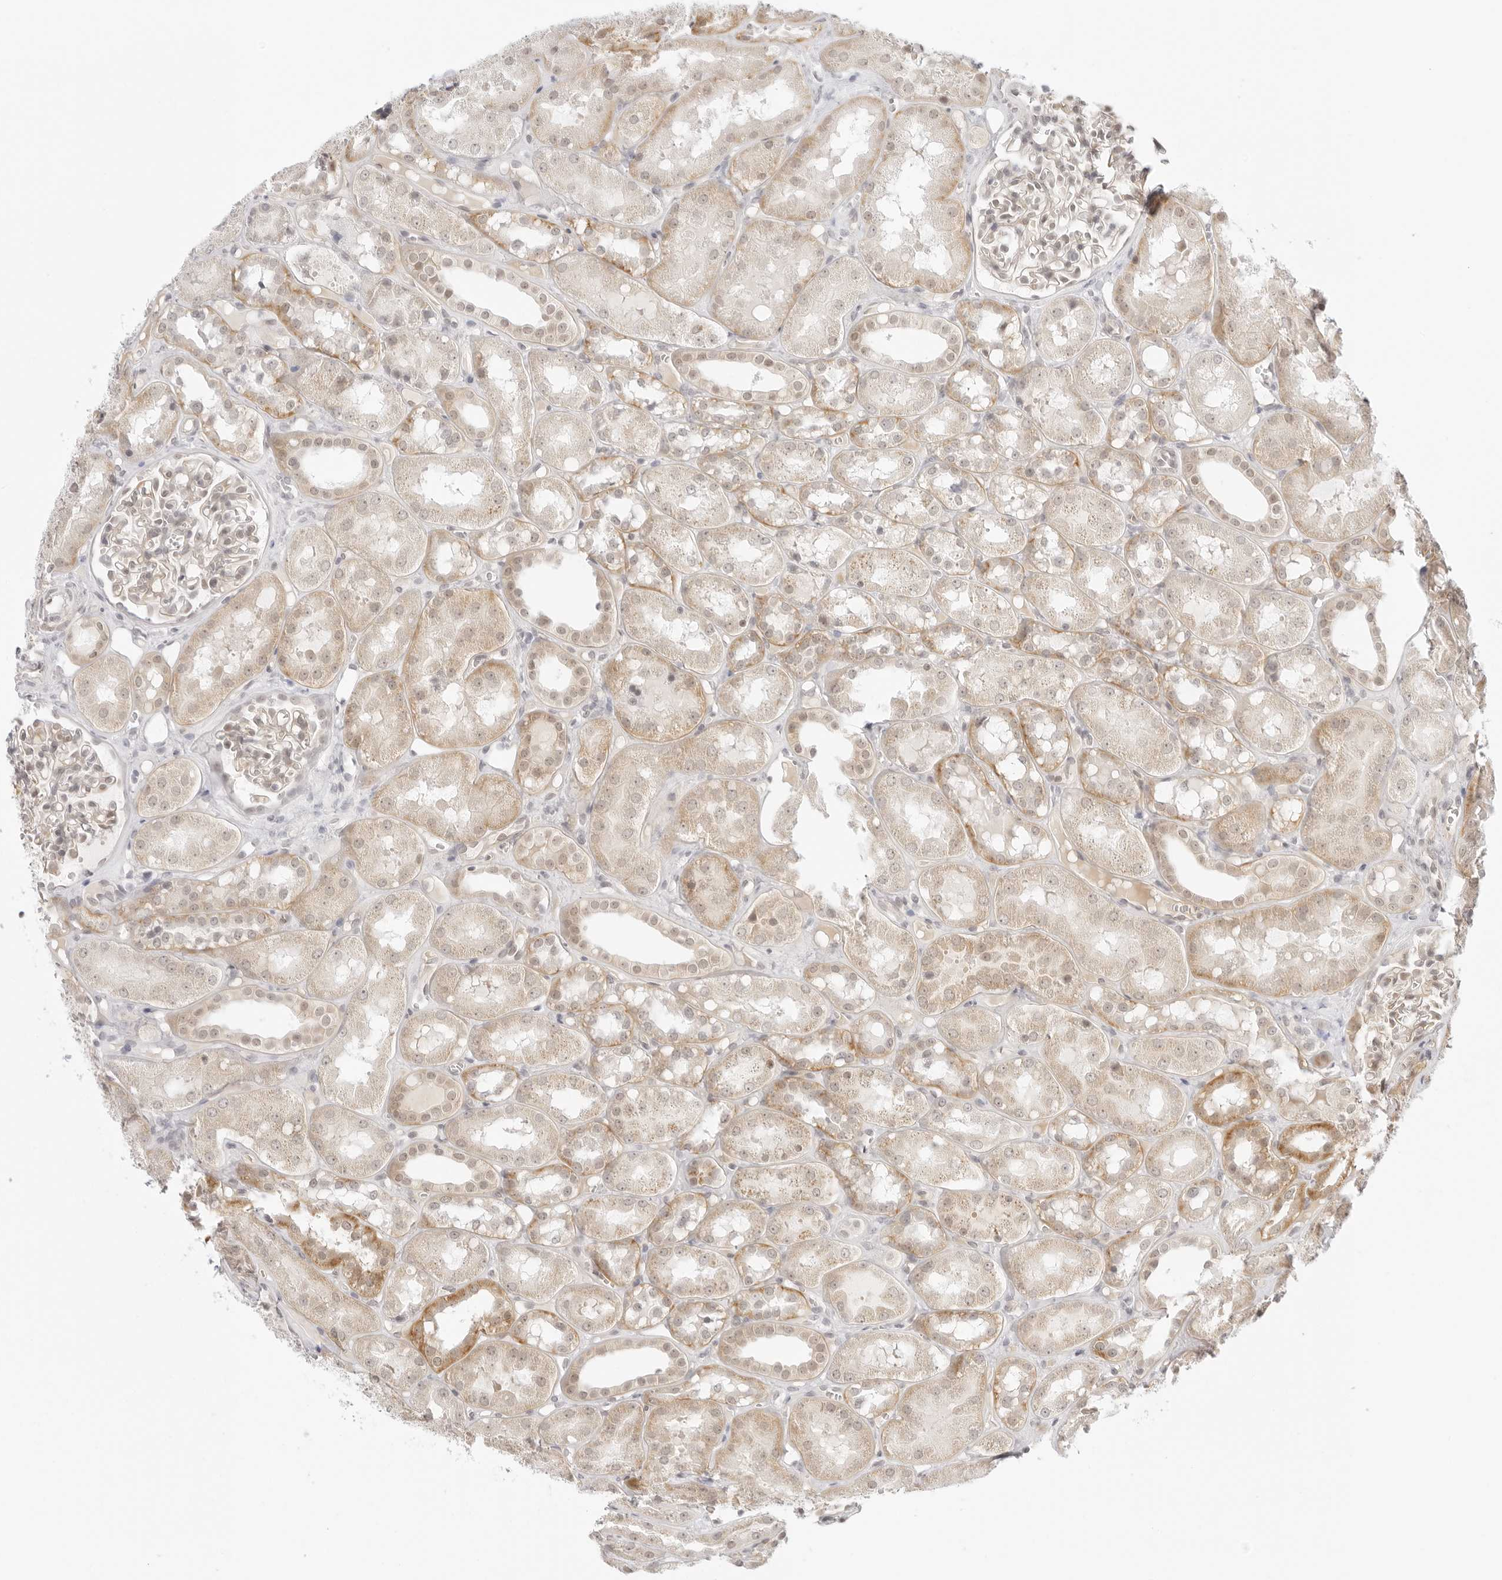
{"staining": {"intensity": "weak", "quantity": "<25%", "location": "cytoplasmic/membranous"}, "tissue": "kidney", "cell_type": "Cells in glomeruli", "image_type": "normal", "snomed": [{"axis": "morphology", "description": "Normal tissue, NOS"}, {"axis": "topography", "description": "Kidney"}], "caption": "Cells in glomeruli show no significant protein positivity in normal kidney. (DAB immunohistochemistry with hematoxylin counter stain).", "gene": "MED18", "patient": {"sex": "male", "age": 16}}